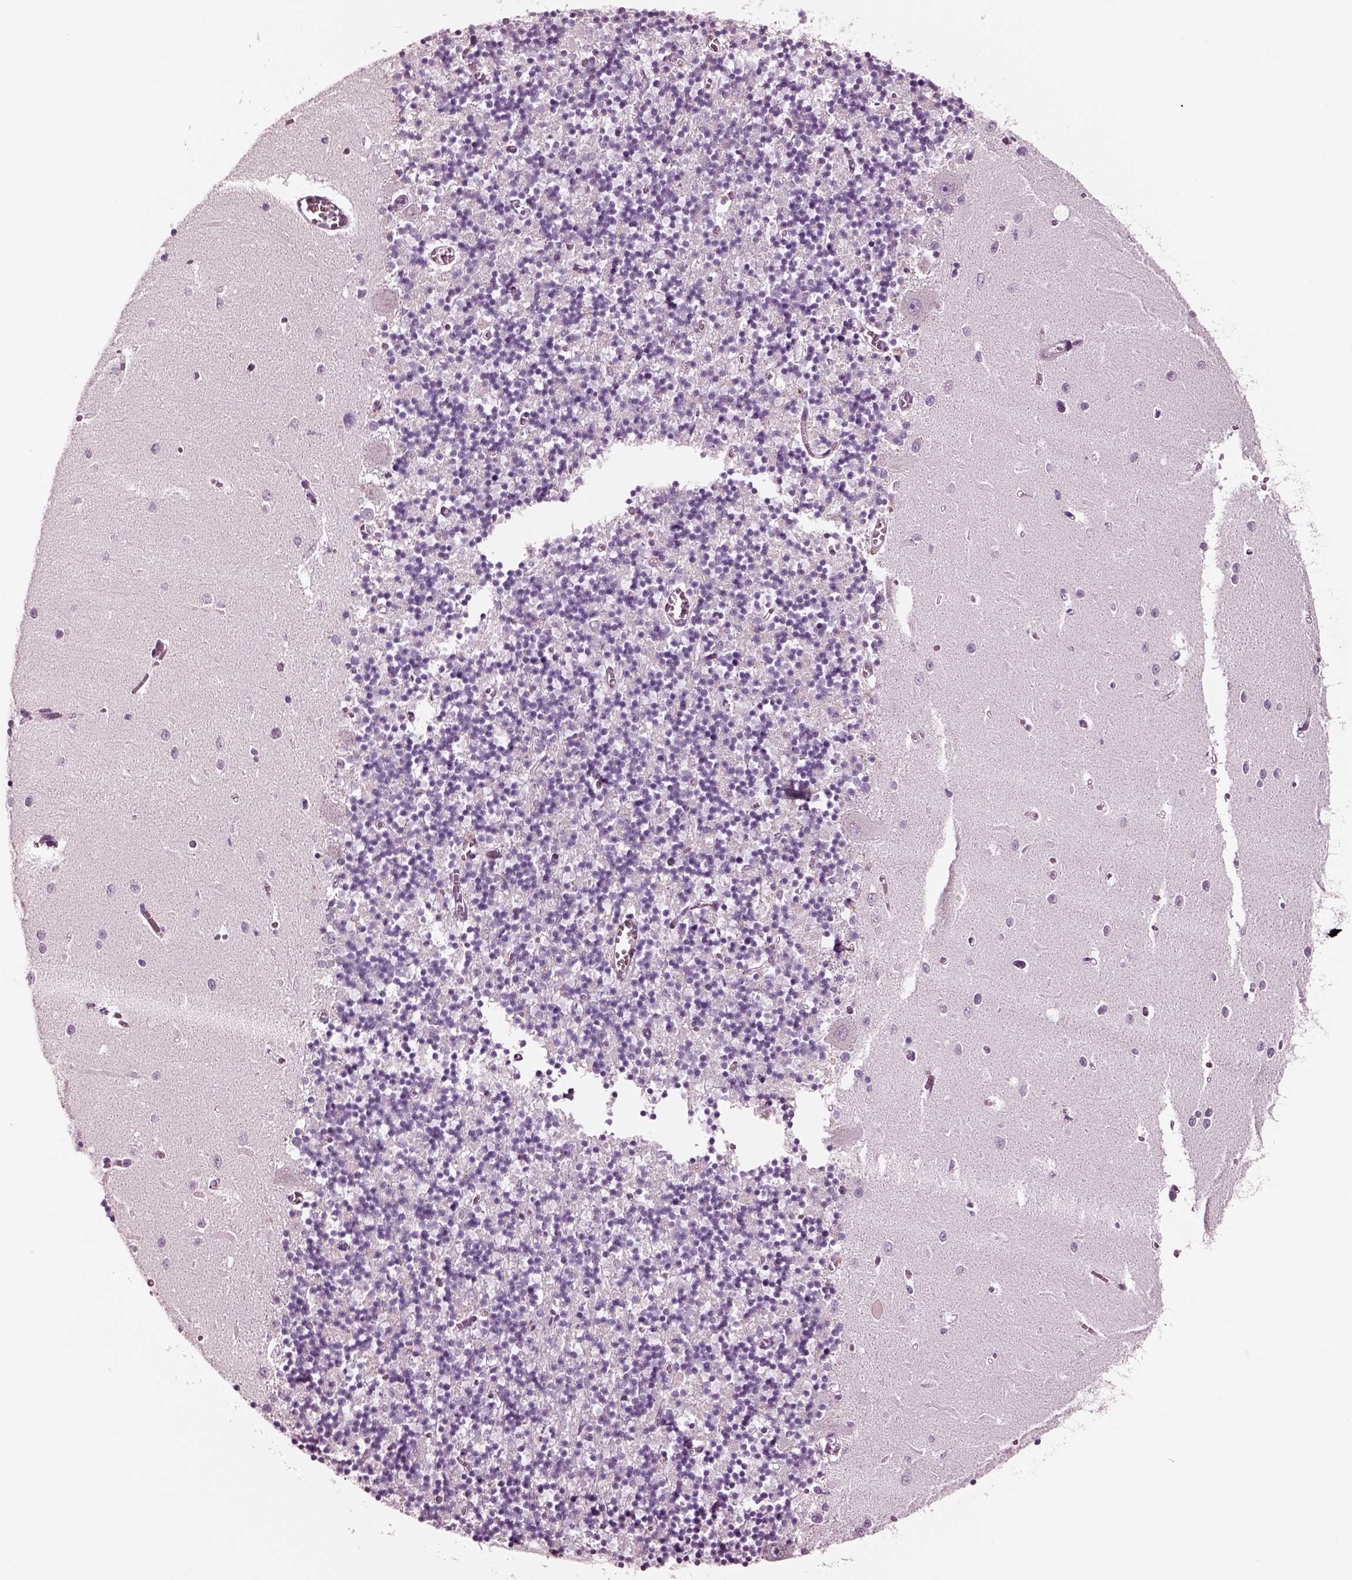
{"staining": {"intensity": "negative", "quantity": "none", "location": "none"}, "tissue": "cerebellum", "cell_type": "Cells in granular layer", "image_type": "normal", "snomed": [{"axis": "morphology", "description": "Normal tissue, NOS"}, {"axis": "topography", "description": "Cerebellum"}], "caption": "This is an IHC image of unremarkable human cerebellum. There is no expression in cells in granular layer.", "gene": "NMRK2", "patient": {"sex": "female", "age": 64}}